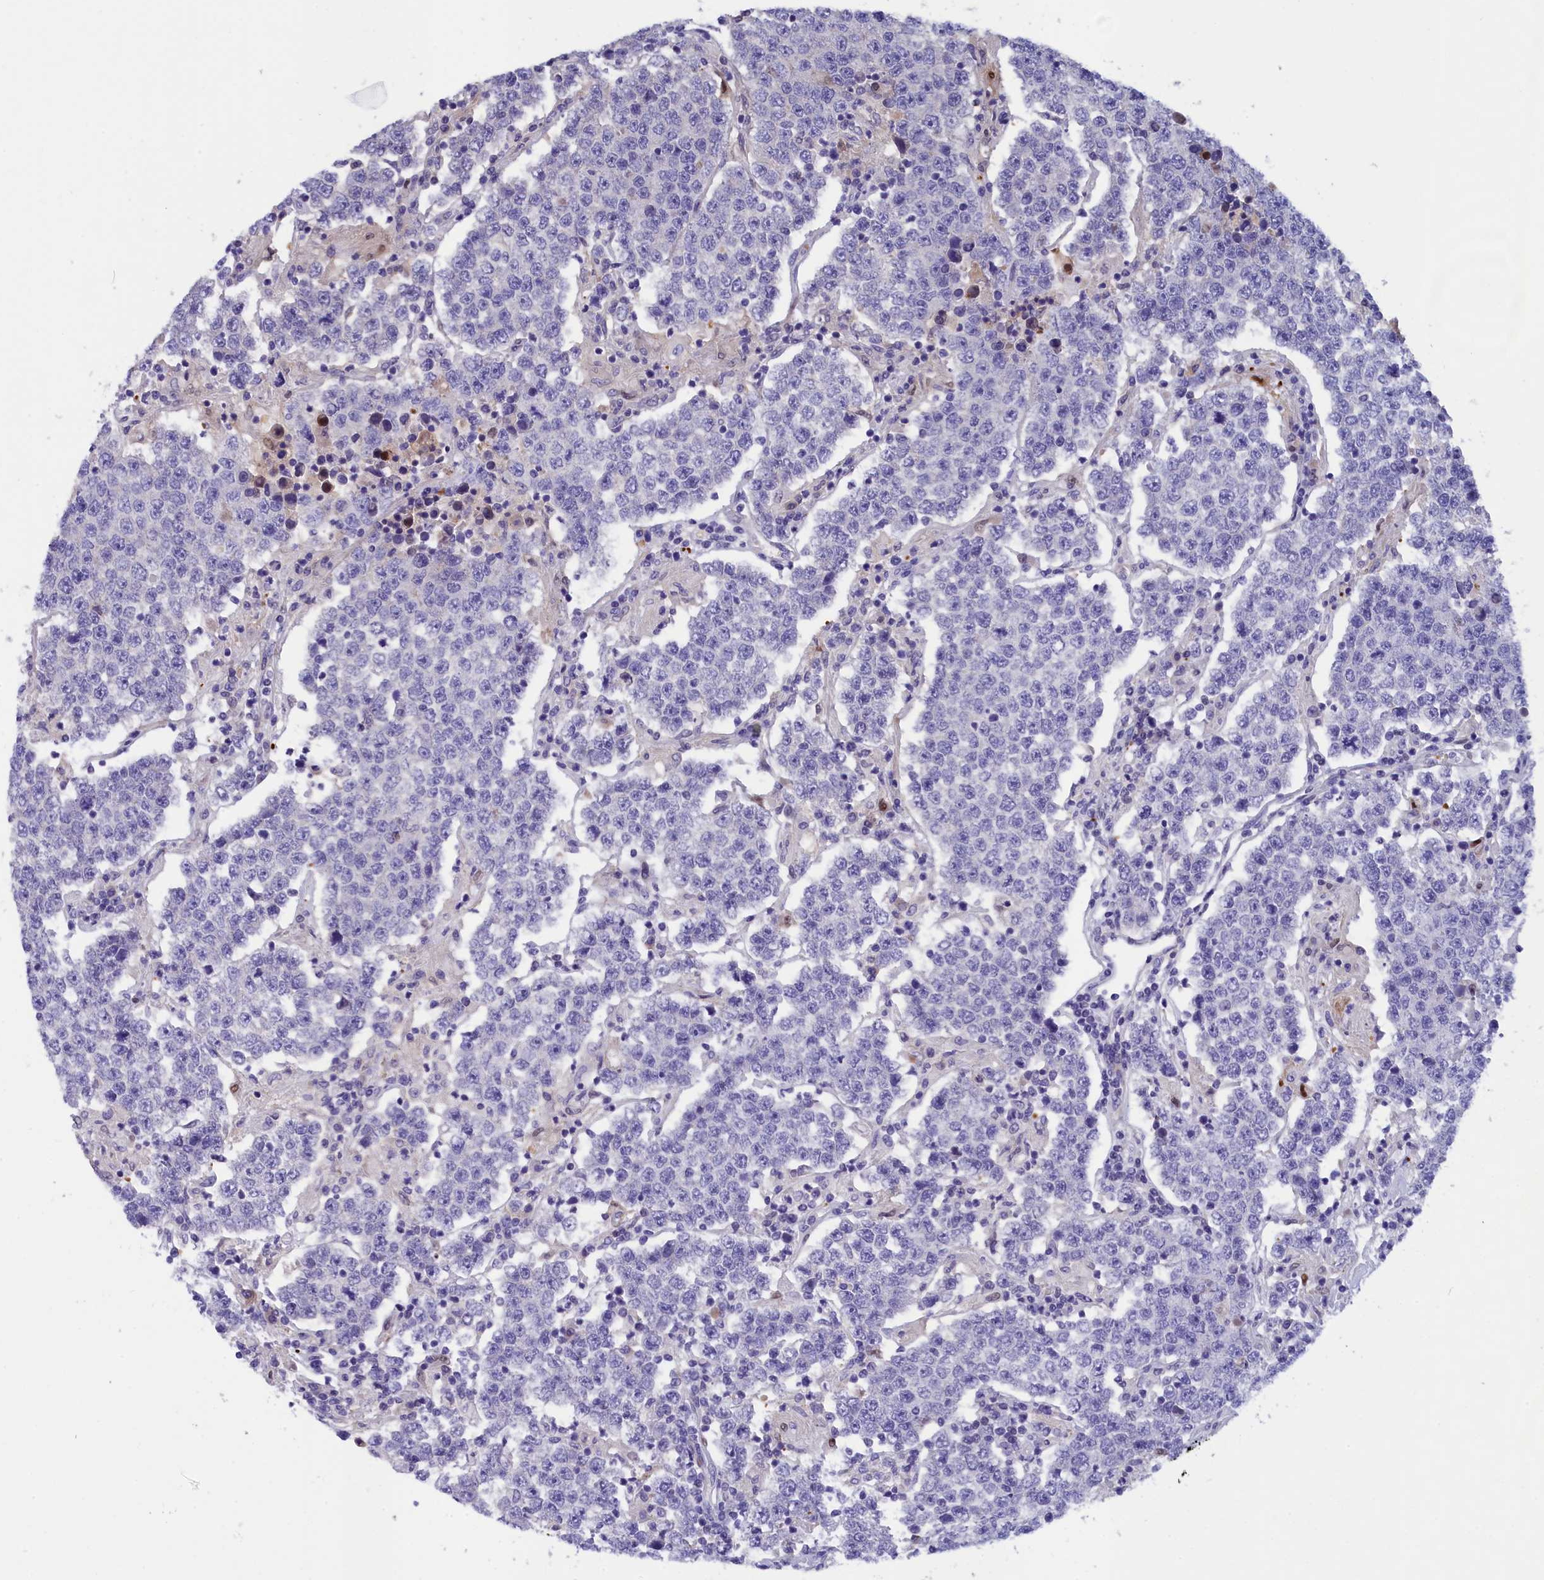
{"staining": {"intensity": "negative", "quantity": "none", "location": "none"}, "tissue": "testis cancer", "cell_type": "Tumor cells", "image_type": "cancer", "snomed": [{"axis": "morphology", "description": "Normal tissue, NOS"}, {"axis": "morphology", "description": "Urothelial carcinoma, High grade"}, {"axis": "morphology", "description": "Seminoma, NOS"}, {"axis": "morphology", "description": "Carcinoma, Embryonal, NOS"}, {"axis": "topography", "description": "Urinary bladder"}, {"axis": "topography", "description": "Testis"}], "caption": "IHC micrograph of neoplastic tissue: human testis cancer stained with DAB displays no significant protein expression in tumor cells.", "gene": "NKPD1", "patient": {"sex": "male", "age": 41}}